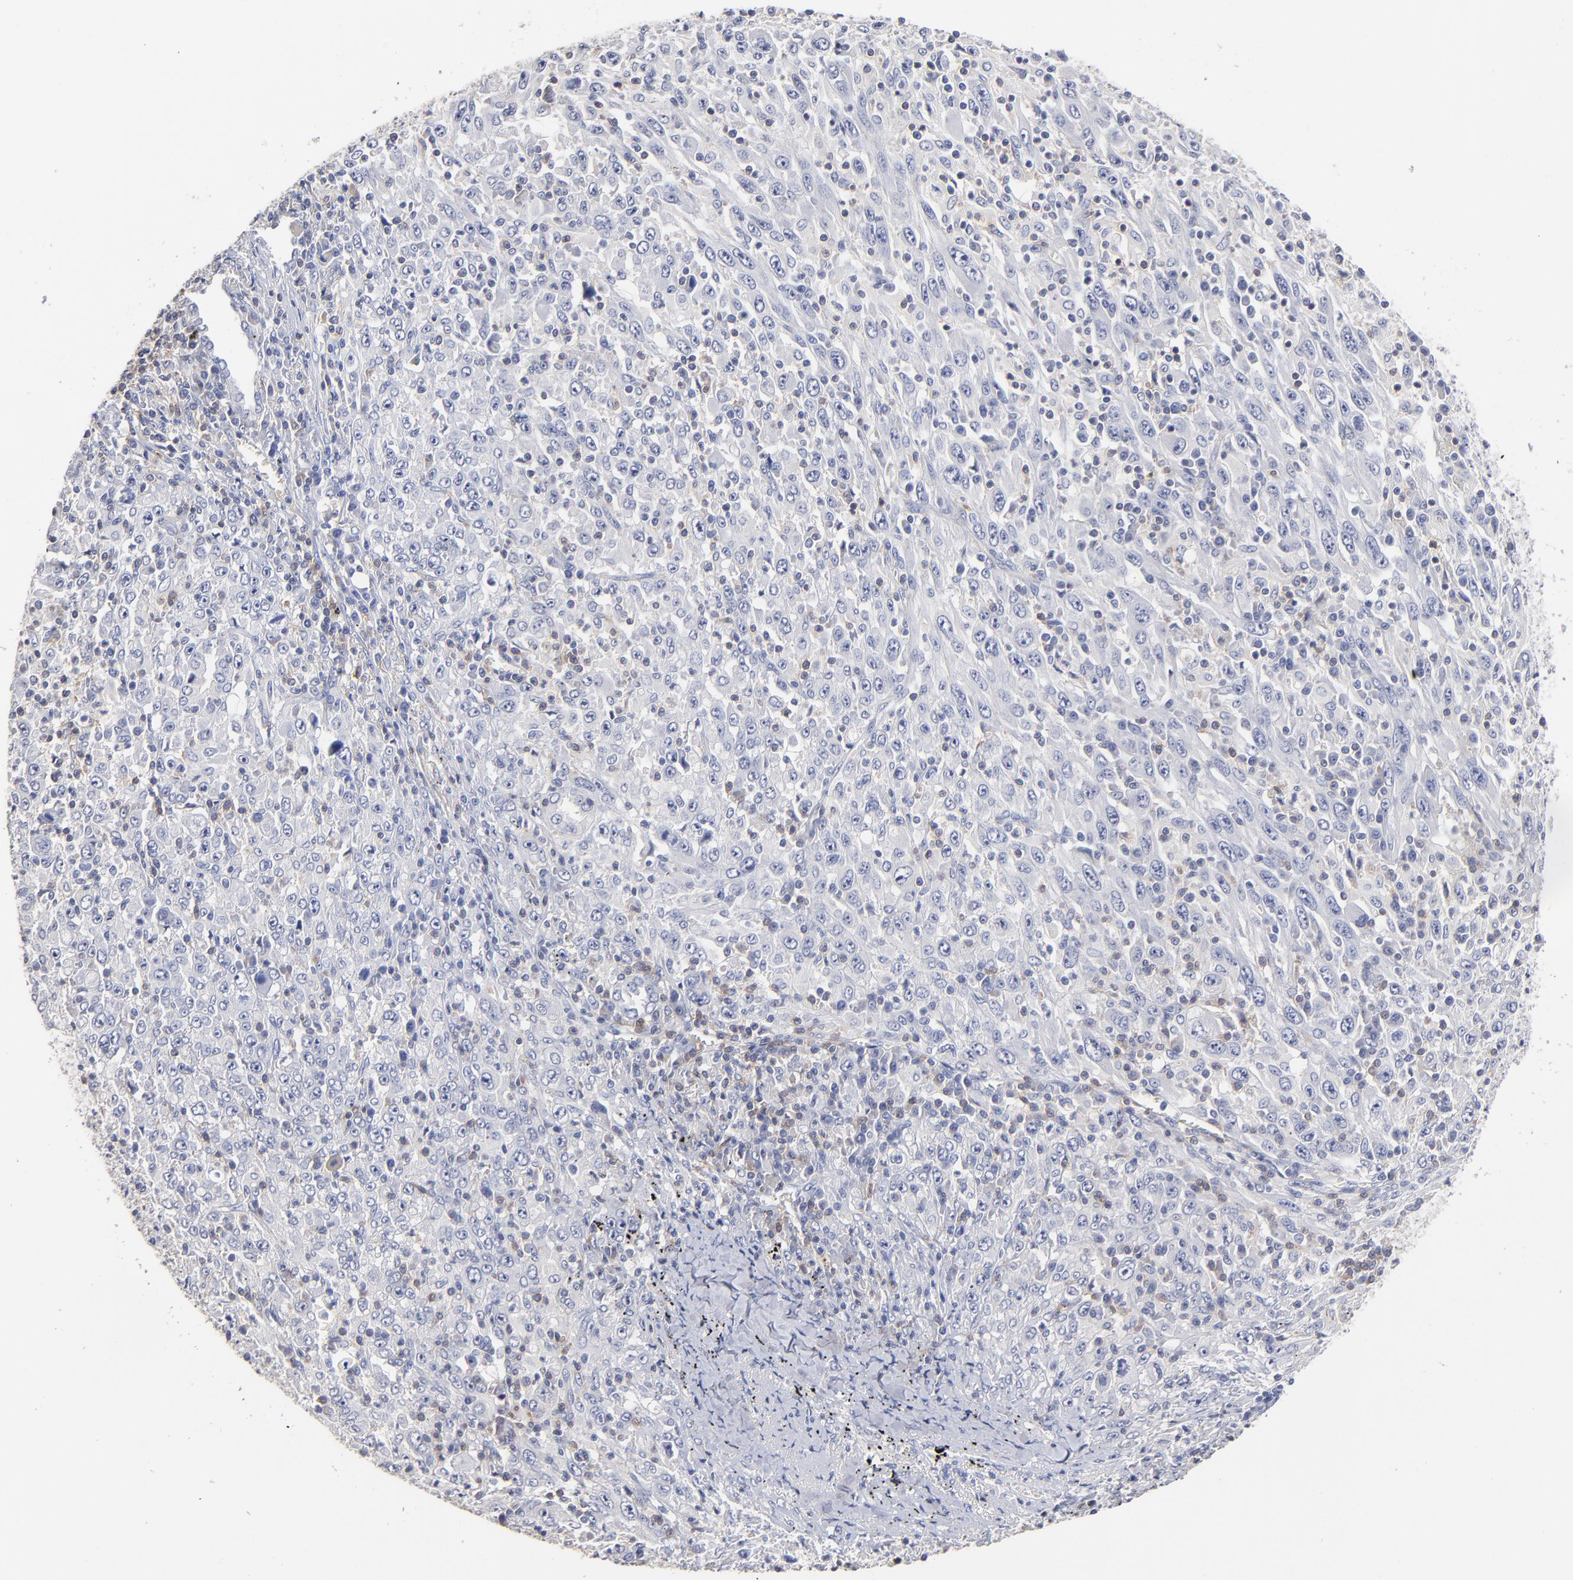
{"staining": {"intensity": "negative", "quantity": "none", "location": "none"}, "tissue": "melanoma", "cell_type": "Tumor cells", "image_type": "cancer", "snomed": [{"axis": "morphology", "description": "Malignant melanoma, Metastatic site"}, {"axis": "topography", "description": "Skin"}], "caption": "There is no significant staining in tumor cells of malignant melanoma (metastatic site).", "gene": "TRAT1", "patient": {"sex": "female", "age": 56}}